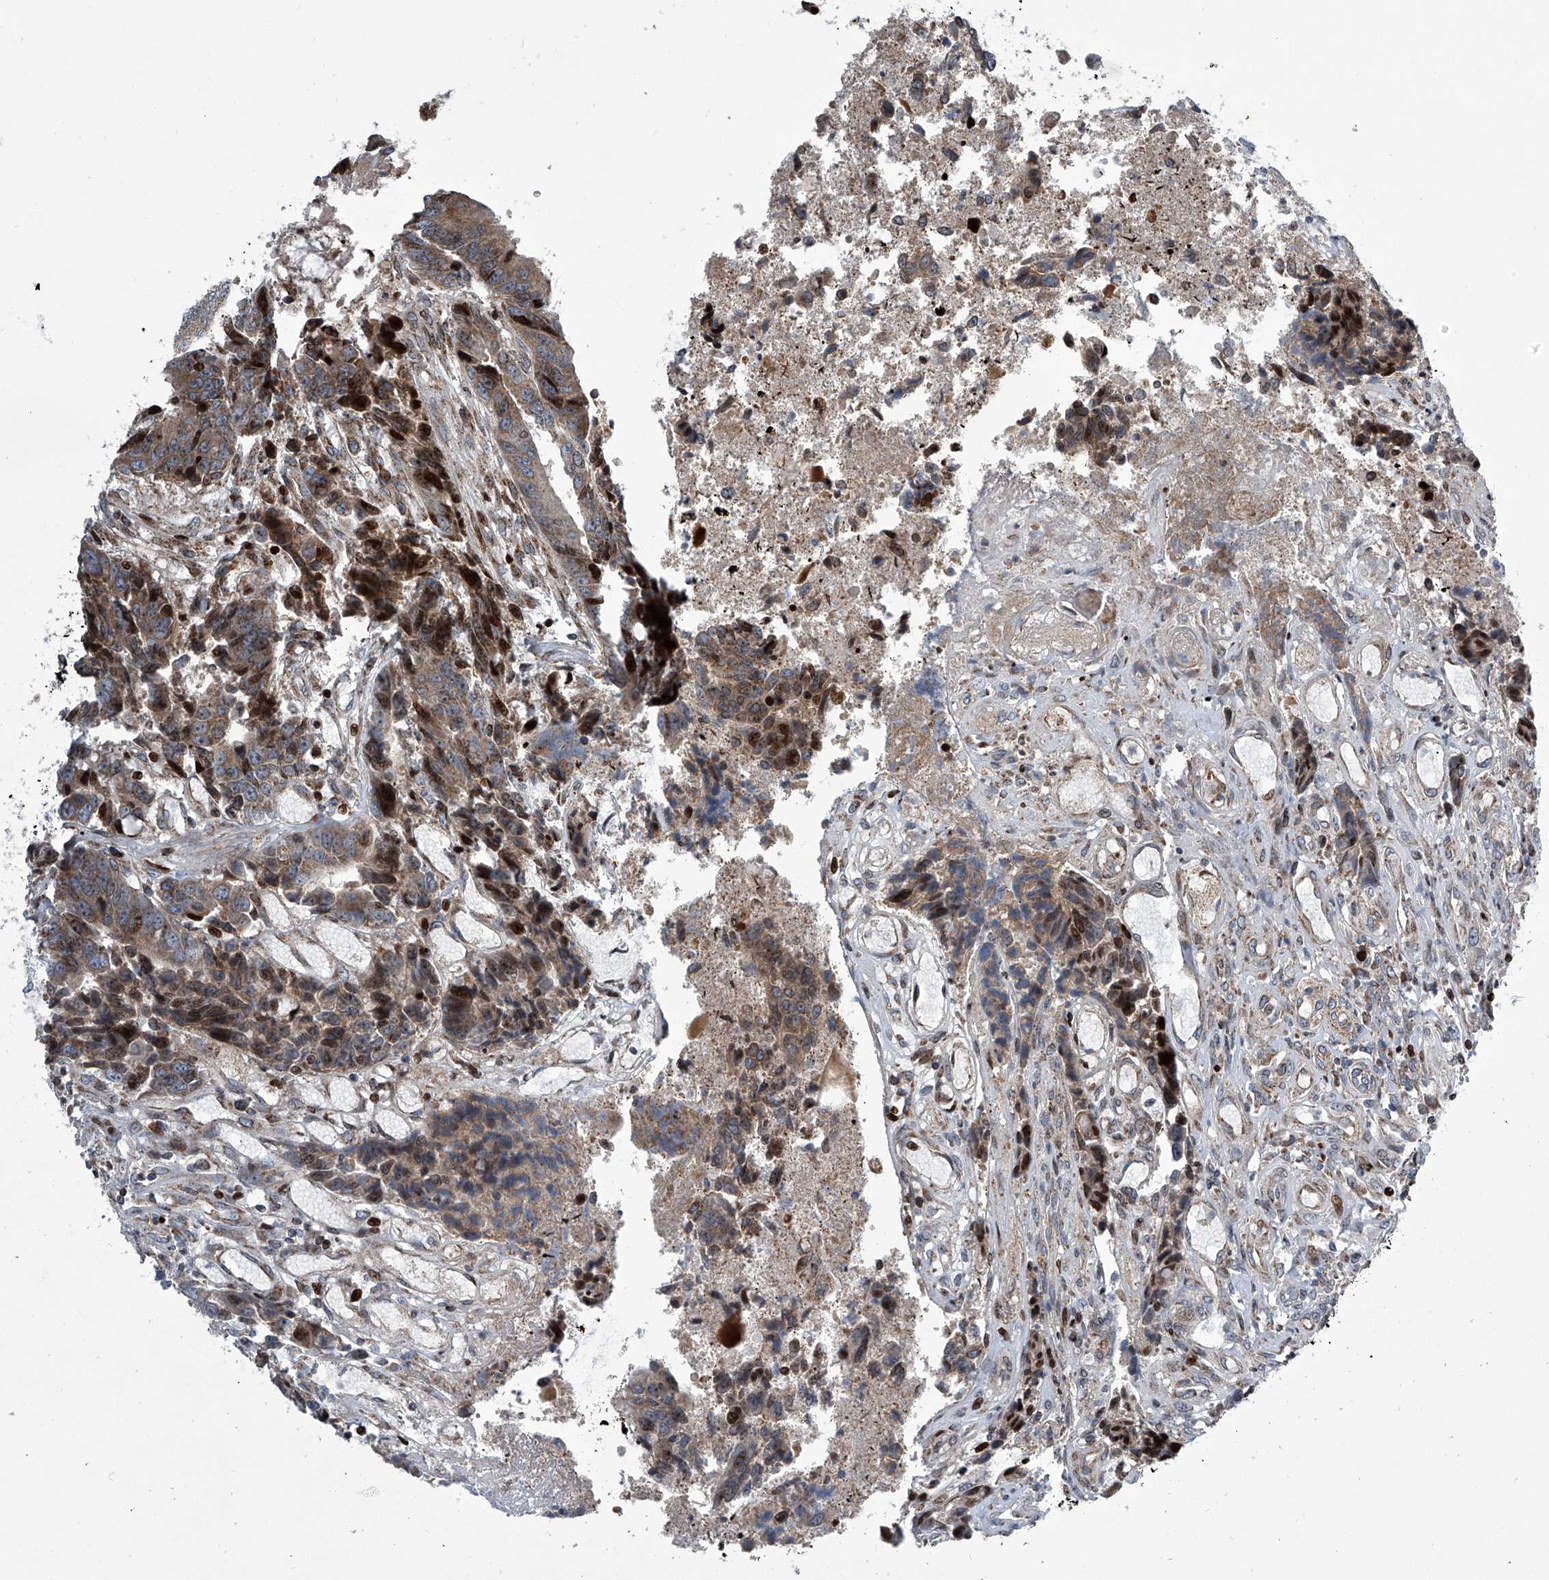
{"staining": {"intensity": "moderate", "quantity": "25%-75%", "location": "cytoplasmic/membranous,nuclear"}, "tissue": "colorectal cancer", "cell_type": "Tumor cells", "image_type": "cancer", "snomed": [{"axis": "morphology", "description": "Adenocarcinoma, NOS"}, {"axis": "topography", "description": "Rectum"}], "caption": "DAB (3,3'-diaminobenzidine) immunohistochemical staining of human adenocarcinoma (colorectal) shows moderate cytoplasmic/membranous and nuclear protein staining in approximately 25%-75% of tumor cells.", "gene": "STRADA", "patient": {"sex": "male", "age": 84}}